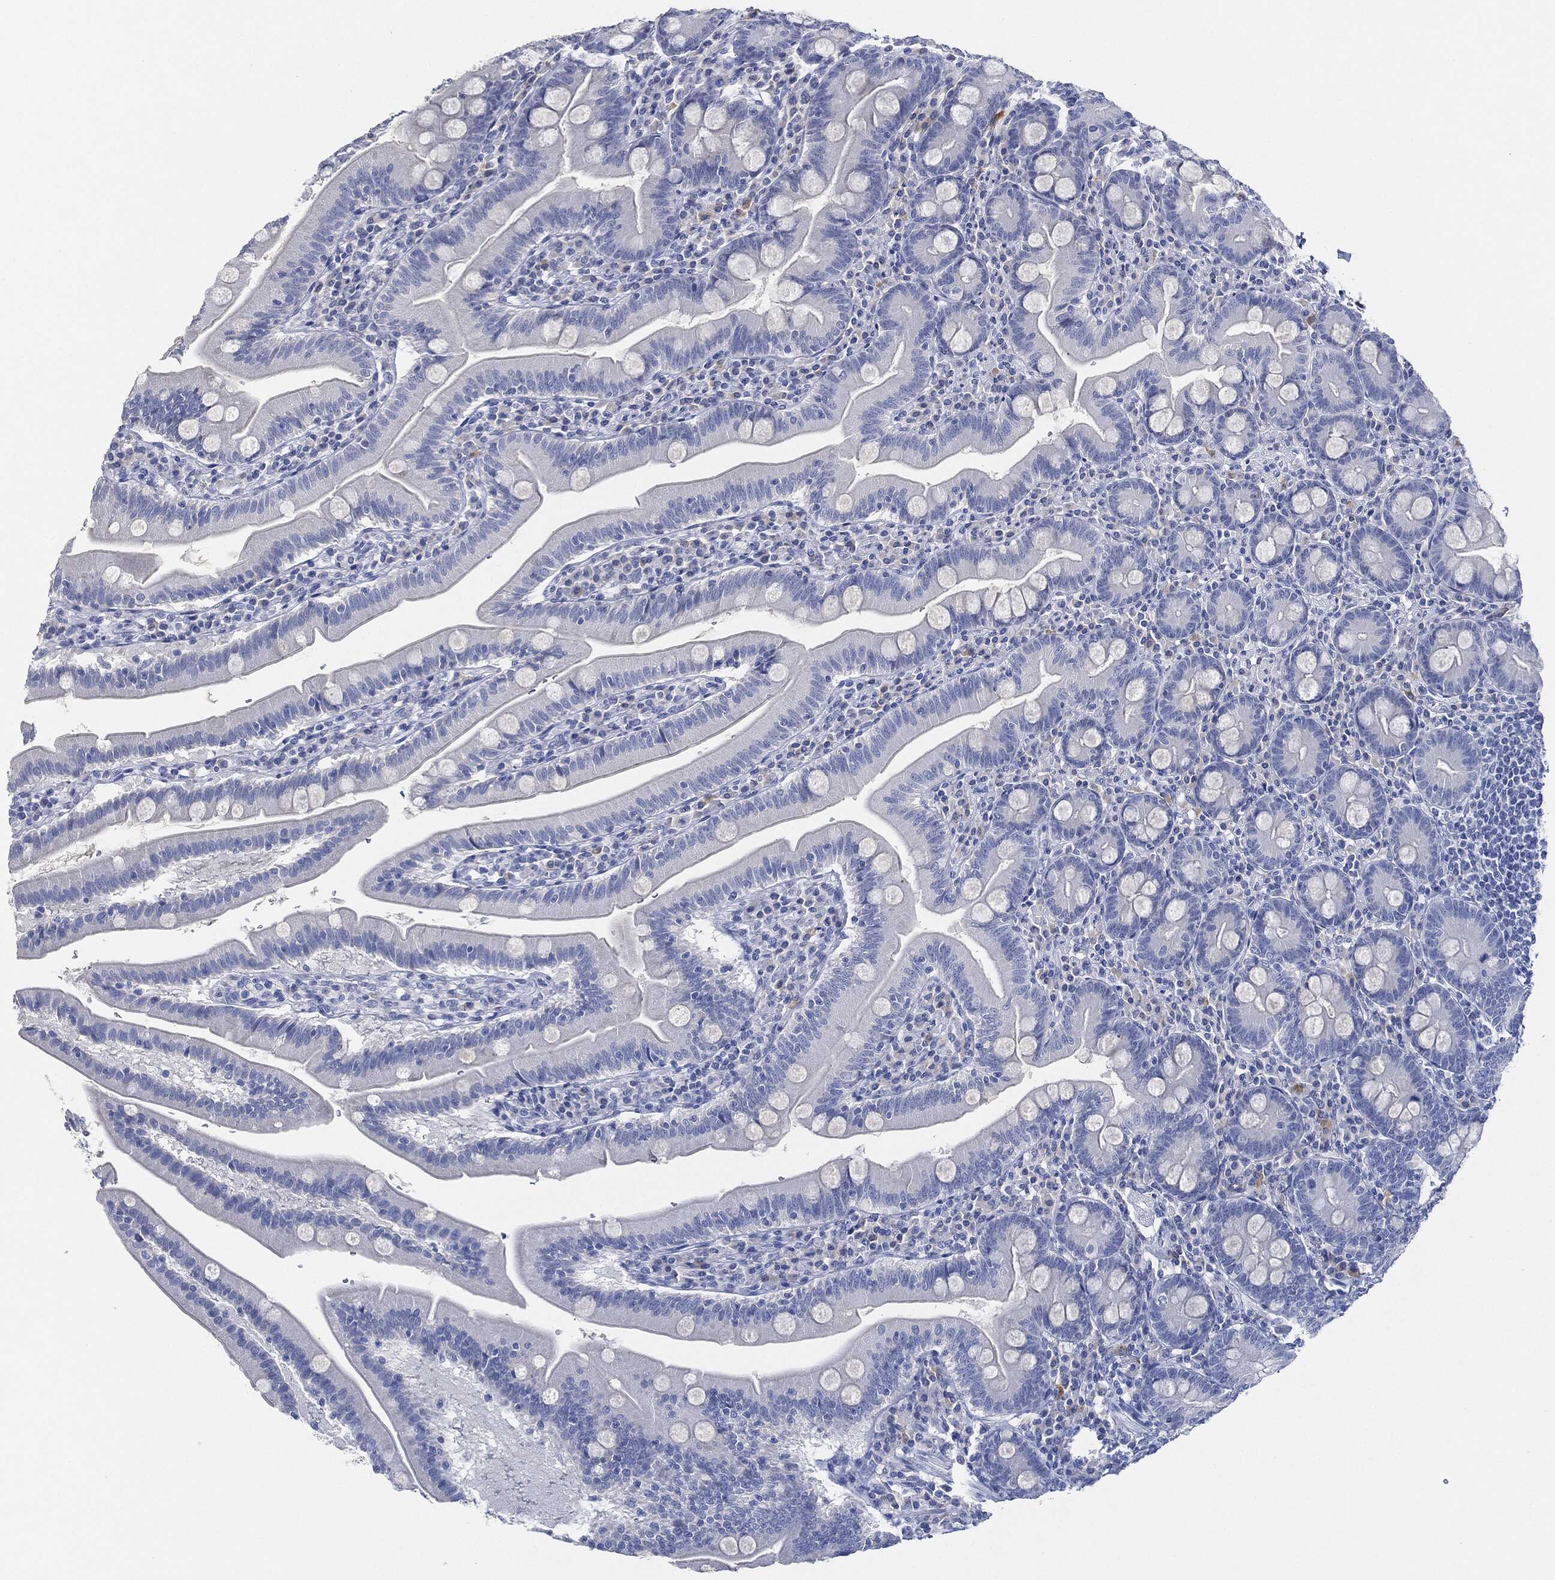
{"staining": {"intensity": "negative", "quantity": "none", "location": "none"}, "tissue": "duodenum", "cell_type": "Glandular cells", "image_type": "normal", "snomed": [{"axis": "morphology", "description": "Normal tissue, NOS"}, {"axis": "topography", "description": "Duodenum"}], "caption": "DAB (3,3'-diaminobenzidine) immunohistochemical staining of benign human duodenum demonstrates no significant expression in glandular cells. (DAB IHC, high magnification).", "gene": "AFP", "patient": {"sex": "female", "age": 67}}